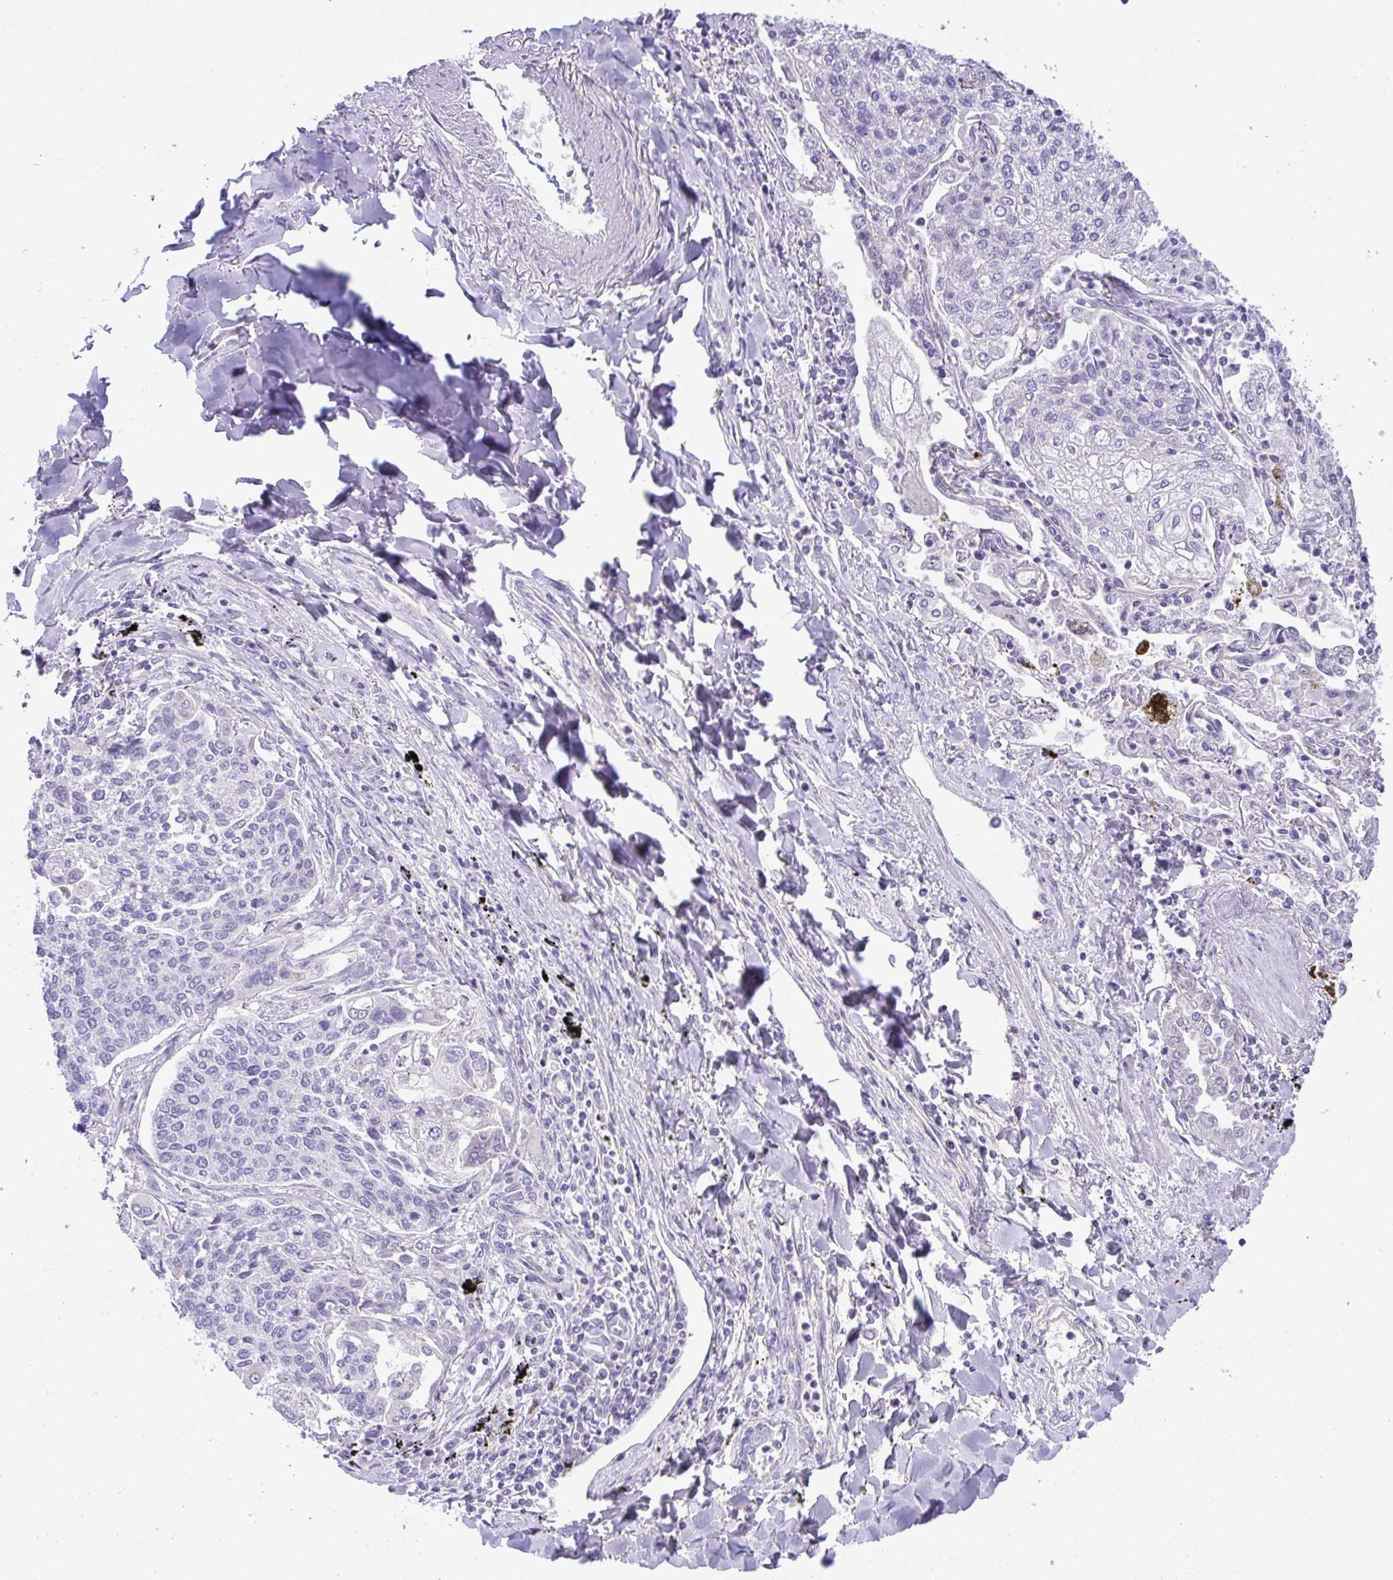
{"staining": {"intensity": "negative", "quantity": "none", "location": "none"}, "tissue": "lung cancer", "cell_type": "Tumor cells", "image_type": "cancer", "snomed": [{"axis": "morphology", "description": "Squamous cell carcinoma, NOS"}, {"axis": "topography", "description": "Lung"}], "caption": "High power microscopy image of an IHC photomicrograph of lung cancer, revealing no significant positivity in tumor cells.", "gene": "PLA2G12B", "patient": {"sex": "male", "age": 74}}